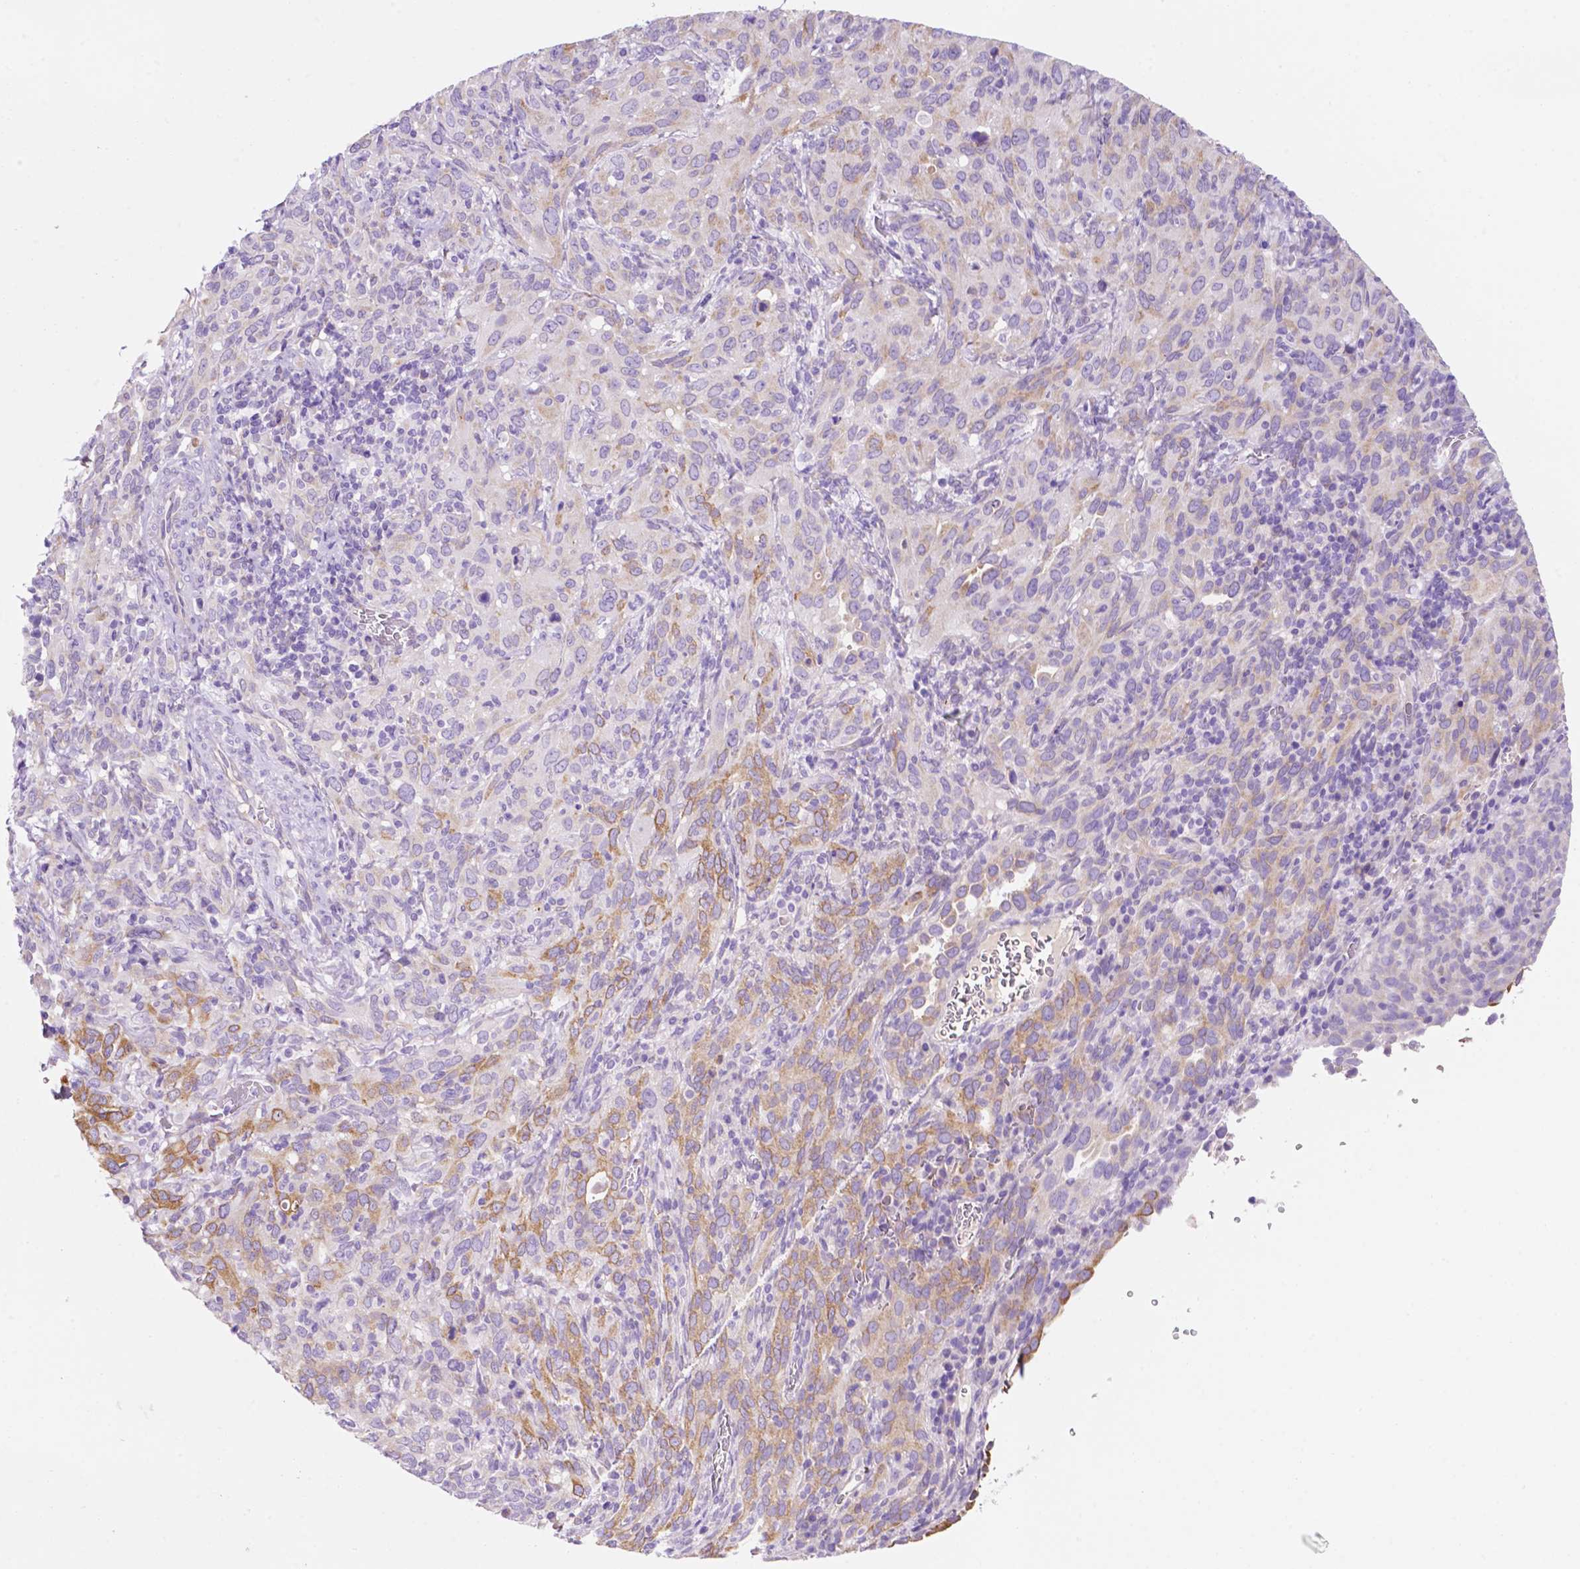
{"staining": {"intensity": "moderate", "quantity": "<25%", "location": "cytoplasmic/membranous"}, "tissue": "cervical cancer", "cell_type": "Tumor cells", "image_type": "cancer", "snomed": [{"axis": "morphology", "description": "Normal tissue, NOS"}, {"axis": "morphology", "description": "Squamous cell carcinoma, NOS"}, {"axis": "topography", "description": "Cervix"}], "caption": "Protein analysis of squamous cell carcinoma (cervical) tissue demonstrates moderate cytoplasmic/membranous expression in approximately <25% of tumor cells.", "gene": "CEACAM7", "patient": {"sex": "female", "age": 51}}